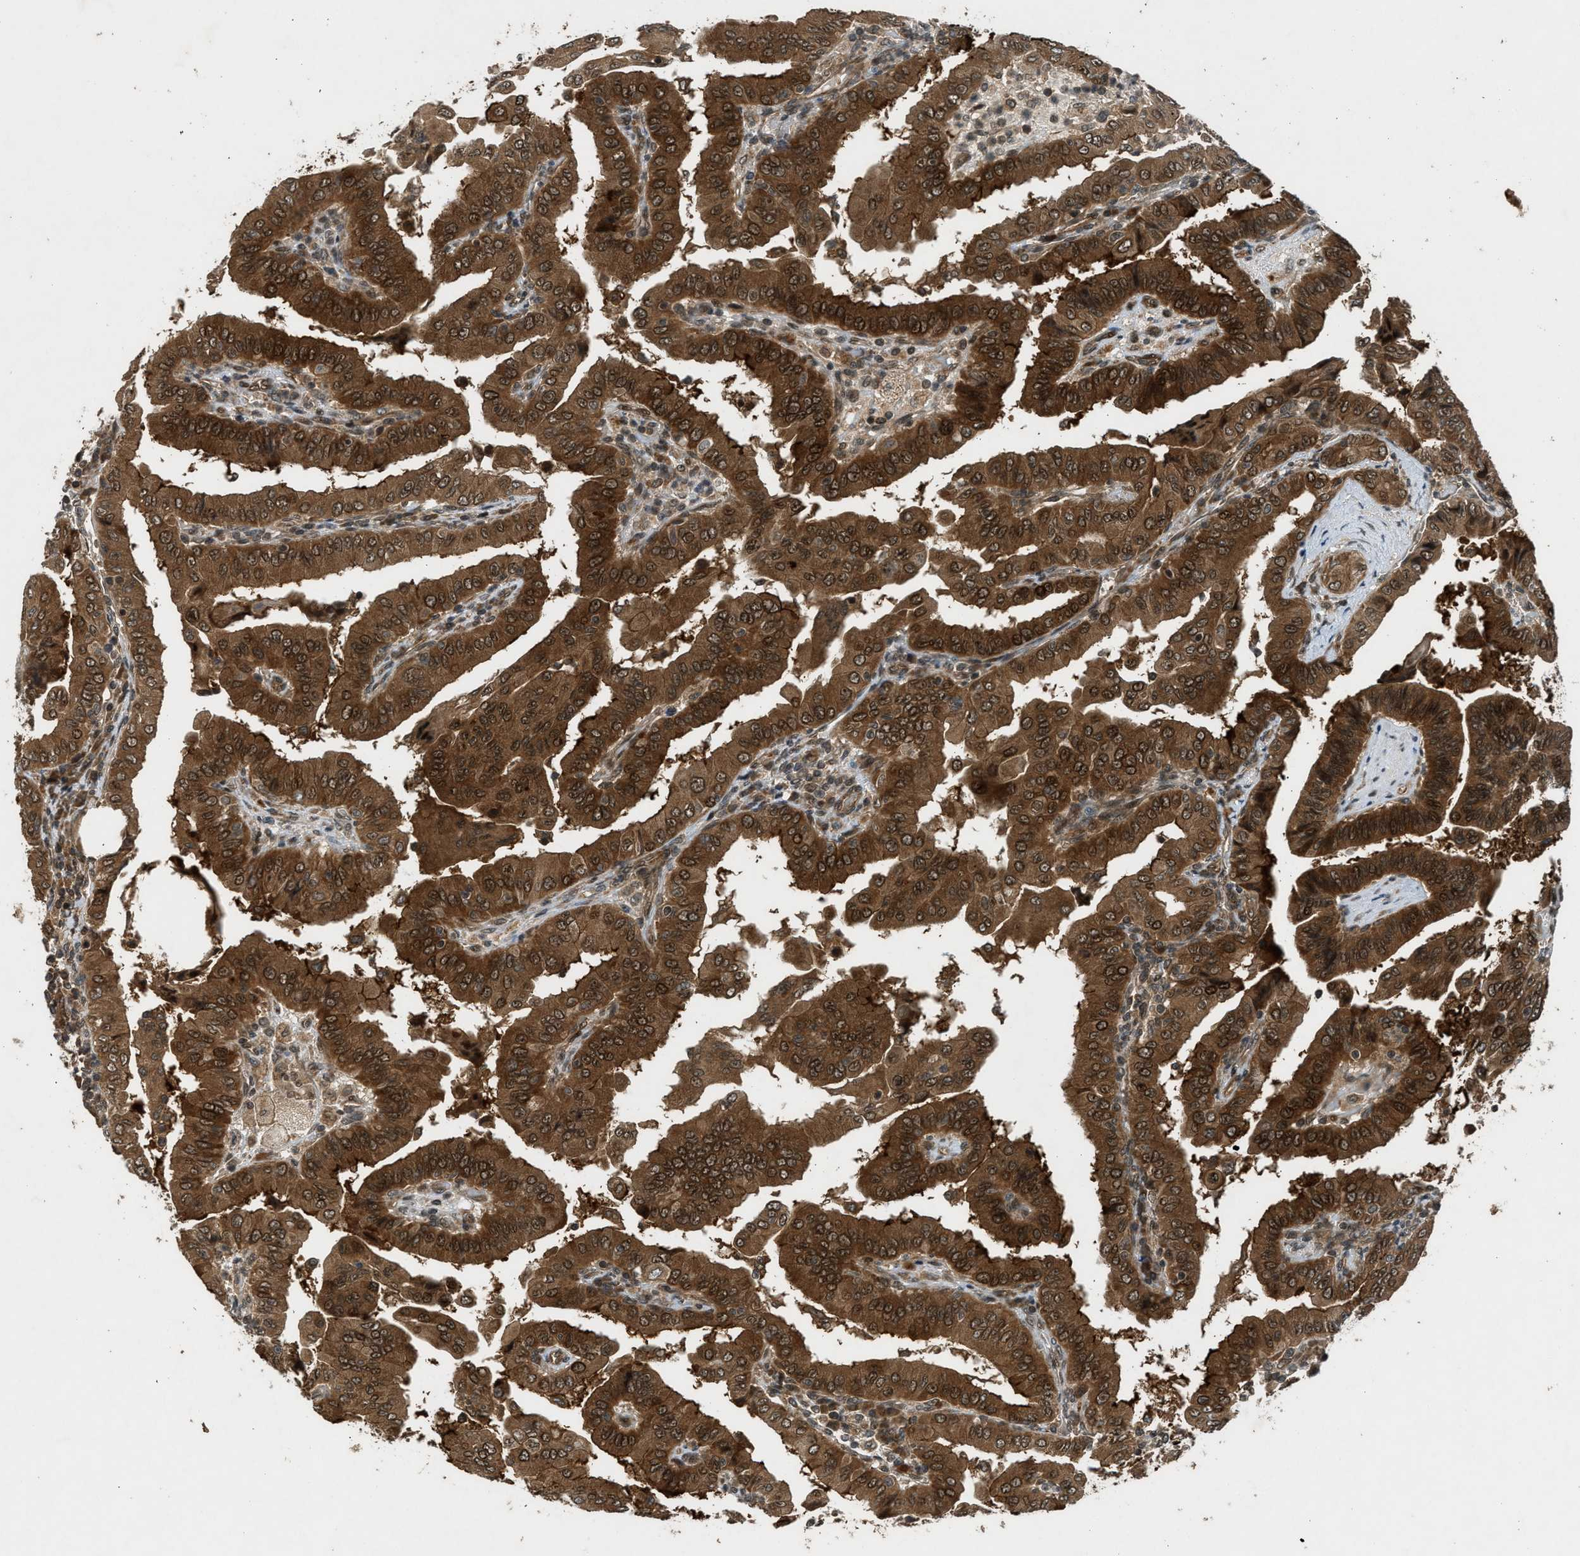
{"staining": {"intensity": "strong", "quantity": ">75%", "location": "cytoplasmic/membranous,nuclear"}, "tissue": "thyroid cancer", "cell_type": "Tumor cells", "image_type": "cancer", "snomed": [{"axis": "morphology", "description": "Papillary adenocarcinoma, NOS"}, {"axis": "topography", "description": "Thyroid gland"}], "caption": "A high-resolution photomicrograph shows immunohistochemistry (IHC) staining of thyroid papillary adenocarcinoma, which demonstrates strong cytoplasmic/membranous and nuclear staining in about >75% of tumor cells.", "gene": "TXNL1", "patient": {"sex": "male", "age": 33}}